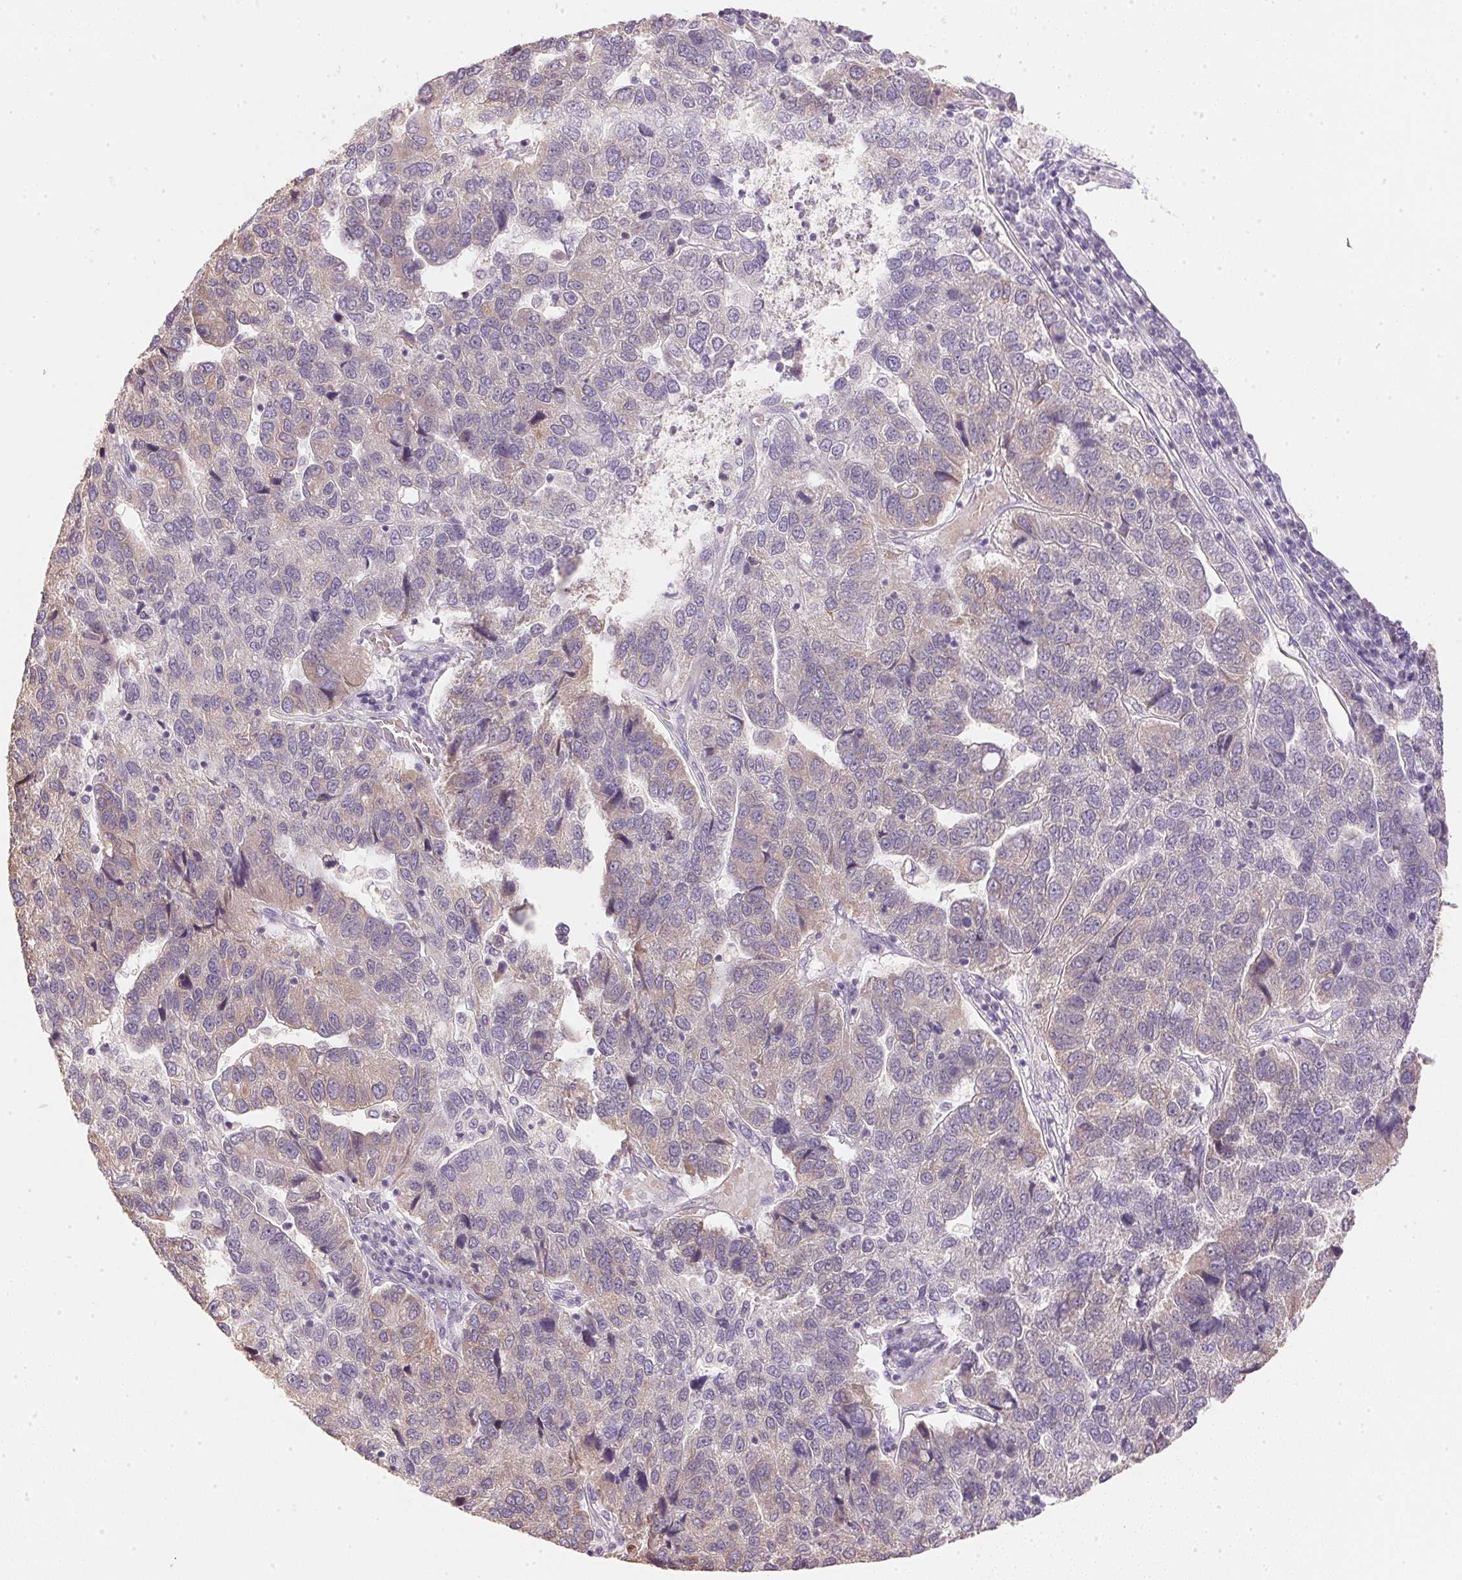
{"staining": {"intensity": "weak", "quantity": "<25%", "location": "cytoplasmic/membranous"}, "tissue": "pancreatic cancer", "cell_type": "Tumor cells", "image_type": "cancer", "snomed": [{"axis": "morphology", "description": "Adenocarcinoma, NOS"}, {"axis": "topography", "description": "Pancreas"}], "caption": "A photomicrograph of pancreatic cancer stained for a protein shows no brown staining in tumor cells.", "gene": "DHCR24", "patient": {"sex": "female", "age": 61}}